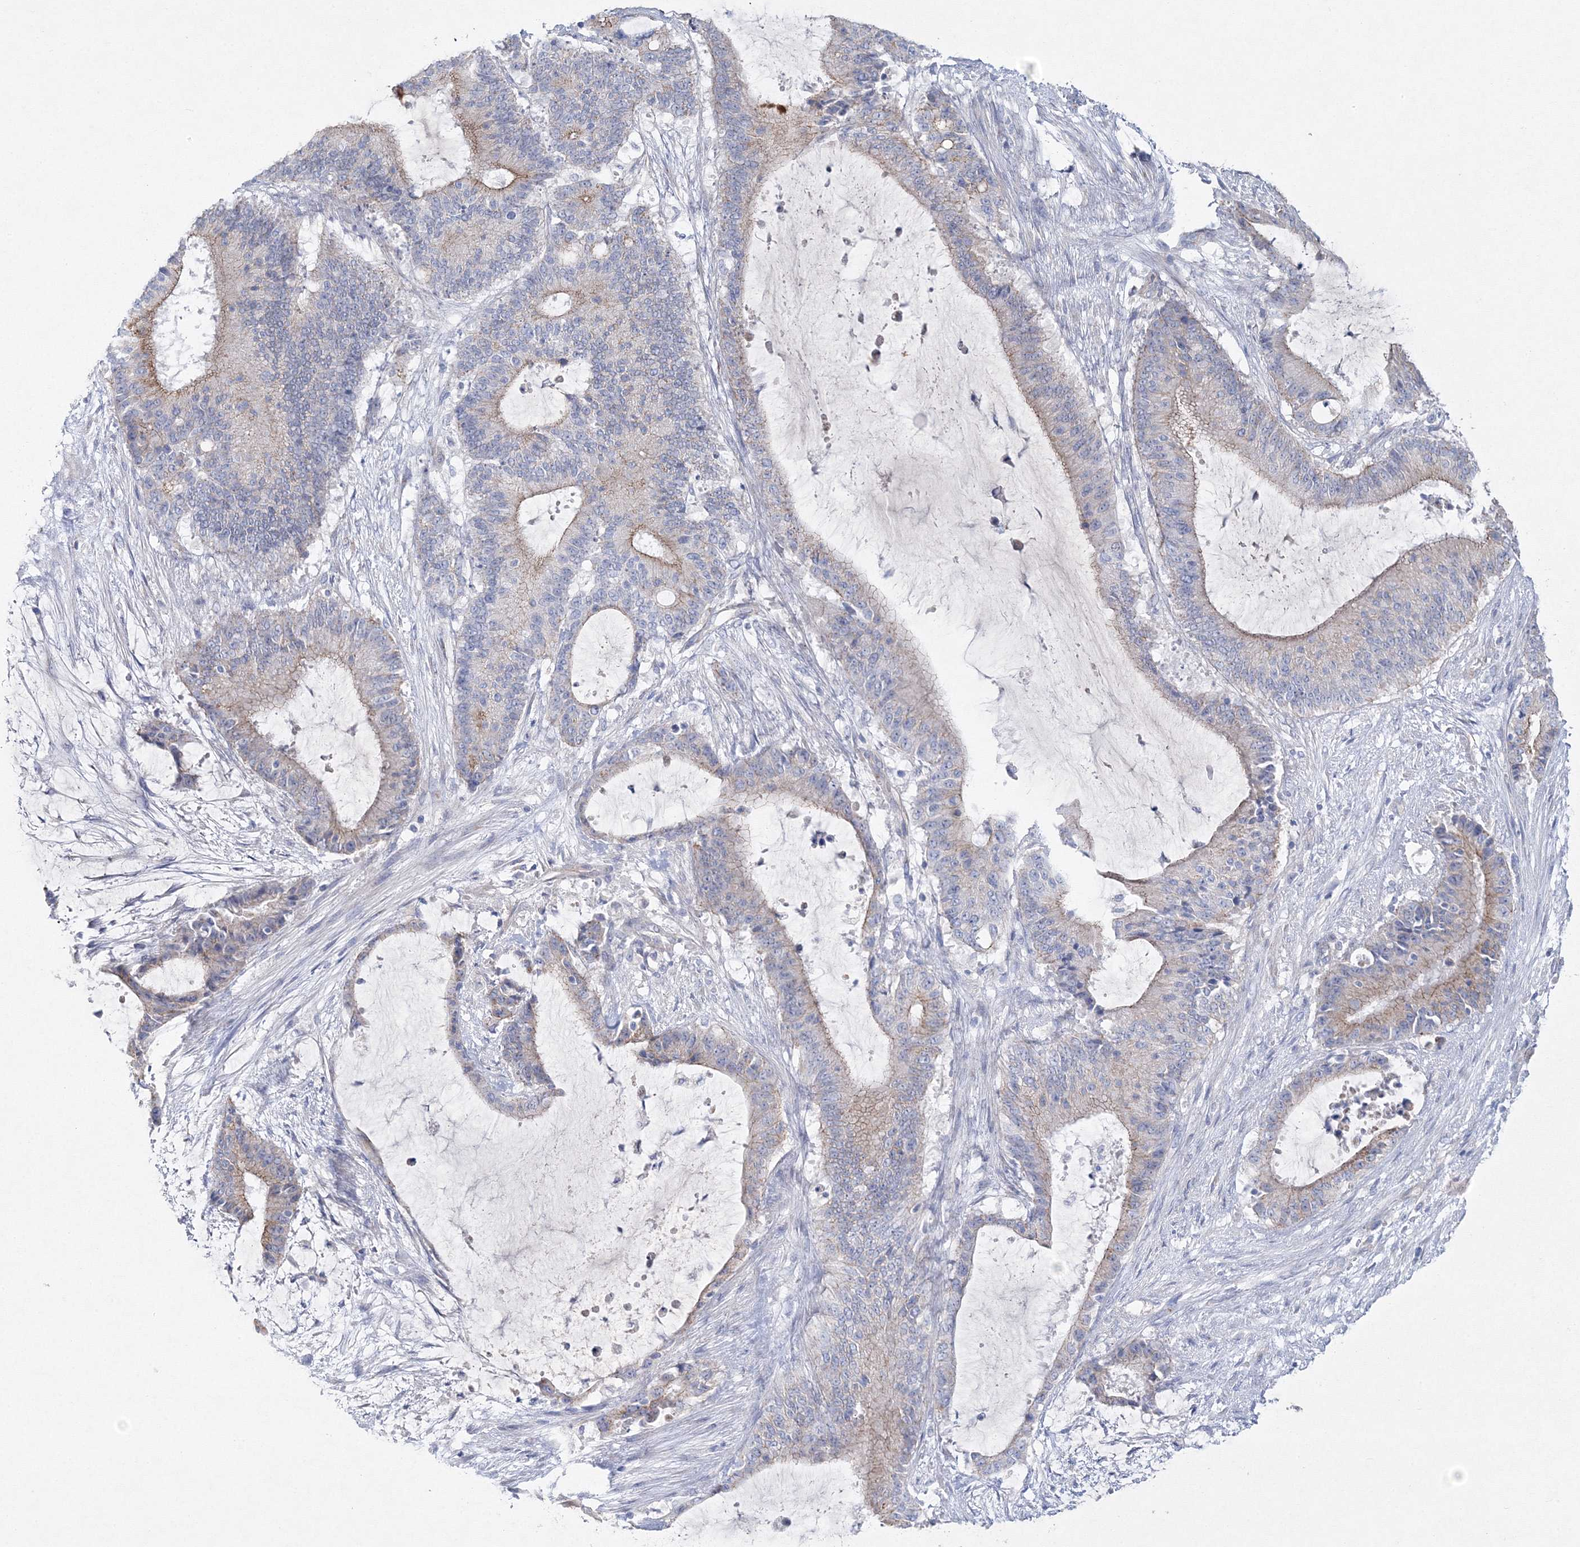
{"staining": {"intensity": "moderate", "quantity": "<25%", "location": "cytoplasmic/membranous"}, "tissue": "liver cancer", "cell_type": "Tumor cells", "image_type": "cancer", "snomed": [{"axis": "morphology", "description": "Normal tissue, NOS"}, {"axis": "morphology", "description": "Cholangiocarcinoma"}, {"axis": "topography", "description": "Liver"}, {"axis": "topography", "description": "Peripheral nerve tissue"}], "caption": "Liver cholangiocarcinoma stained with a brown dye reveals moderate cytoplasmic/membranous positive positivity in about <25% of tumor cells.", "gene": "NAA40", "patient": {"sex": "female", "age": 73}}